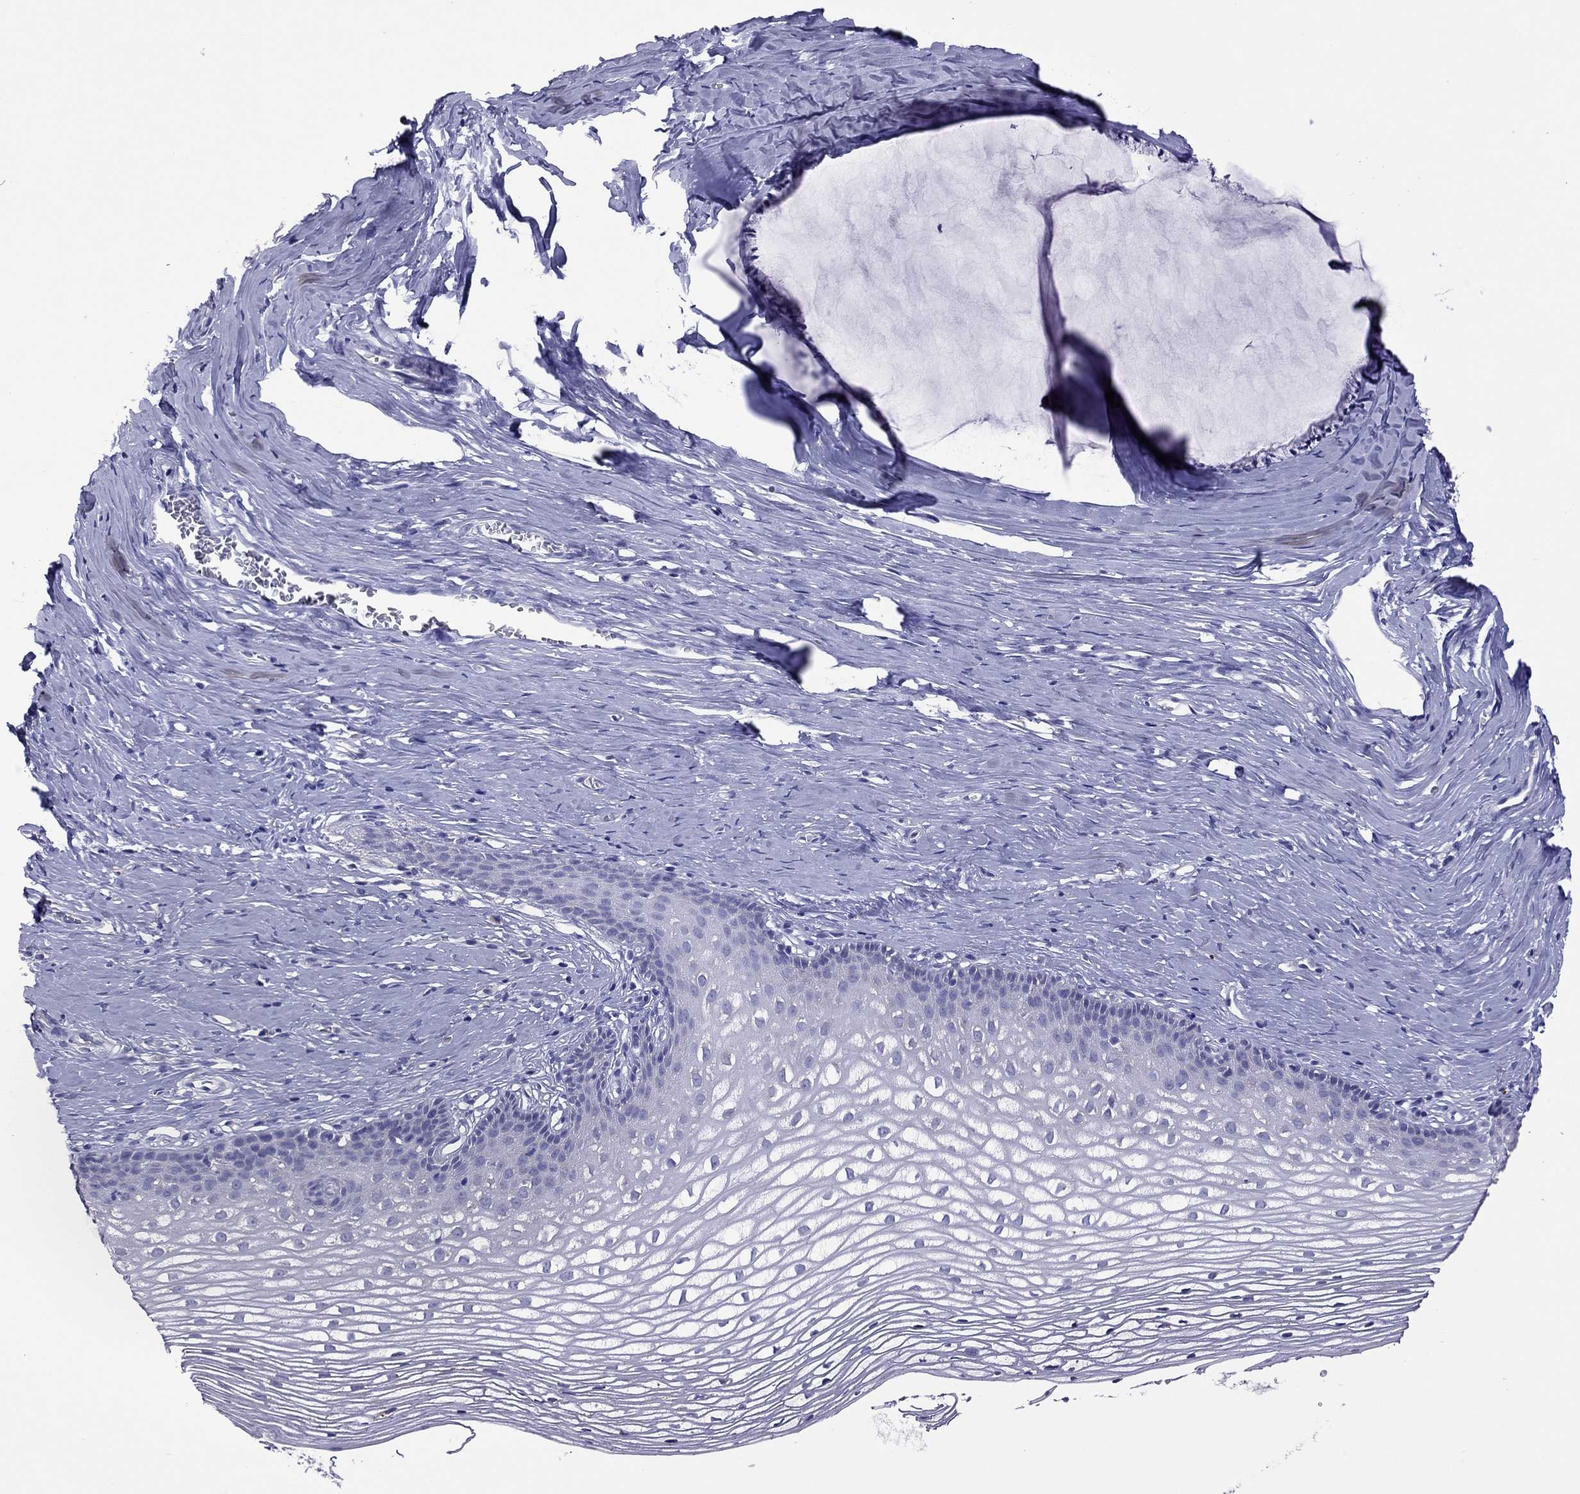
{"staining": {"intensity": "negative", "quantity": "none", "location": "none"}, "tissue": "cervix", "cell_type": "Squamous epithelial cells", "image_type": "normal", "snomed": [{"axis": "morphology", "description": "Normal tissue, NOS"}, {"axis": "topography", "description": "Cervix"}], "caption": "Micrograph shows no significant protein positivity in squamous epithelial cells of benign cervix. The staining is performed using DAB (3,3'-diaminobenzidine) brown chromogen with nuclei counter-stained in using hematoxylin.", "gene": "COL9A1", "patient": {"sex": "female", "age": 40}}